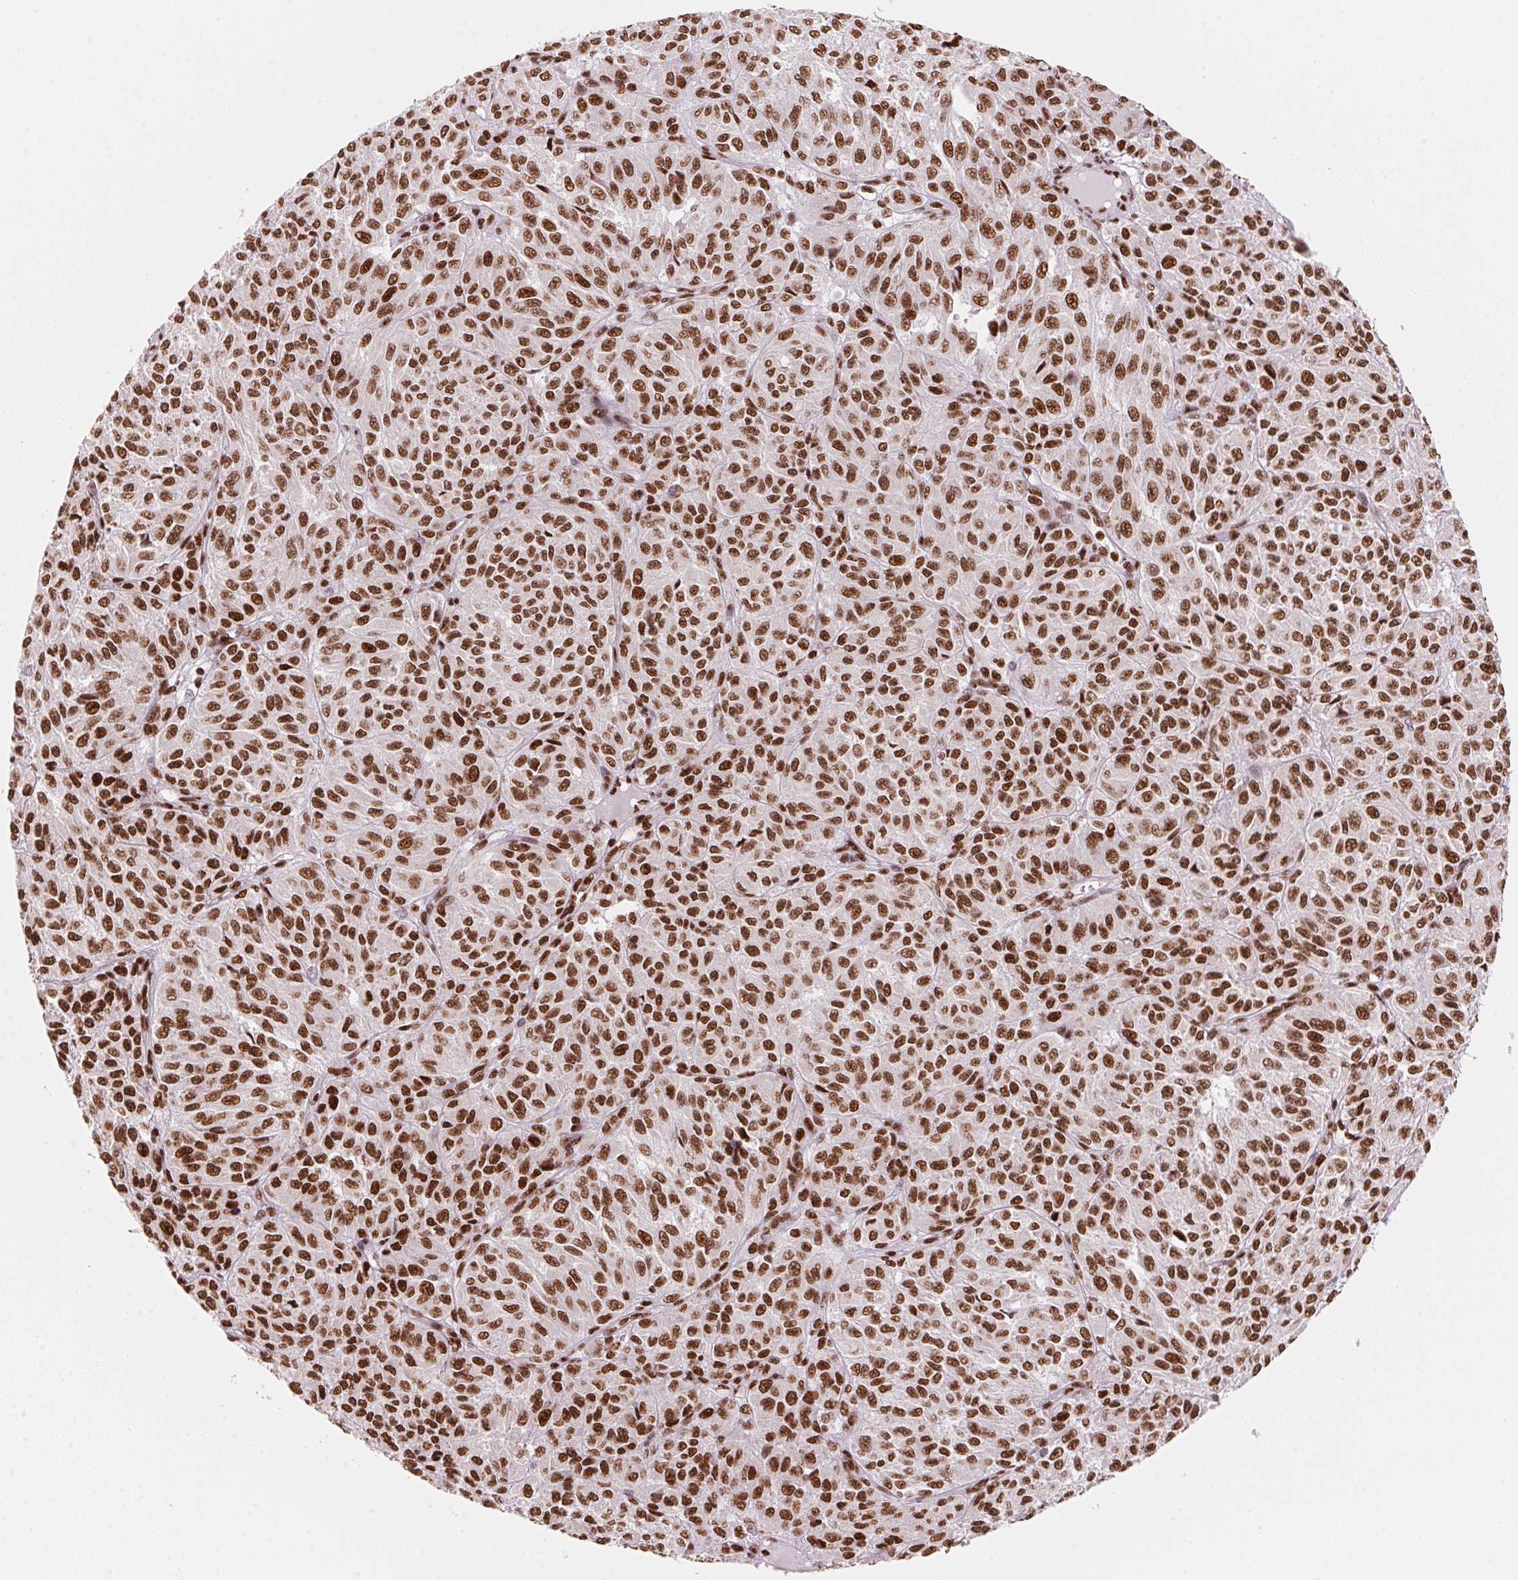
{"staining": {"intensity": "strong", "quantity": ">75%", "location": "nuclear"}, "tissue": "melanoma", "cell_type": "Tumor cells", "image_type": "cancer", "snomed": [{"axis": "morphology", "description": "Malignant melanoma, Metastatic site"}, {"axis": "topography", "description": "Brain"}], "caption": "Immunohistochemical staining of human melanoma displays high levels of strong nuclear positivity in approximately >75% of tumor cells.", "gene": "NXF1", "patient": {"sex": "female", "age": 56}}